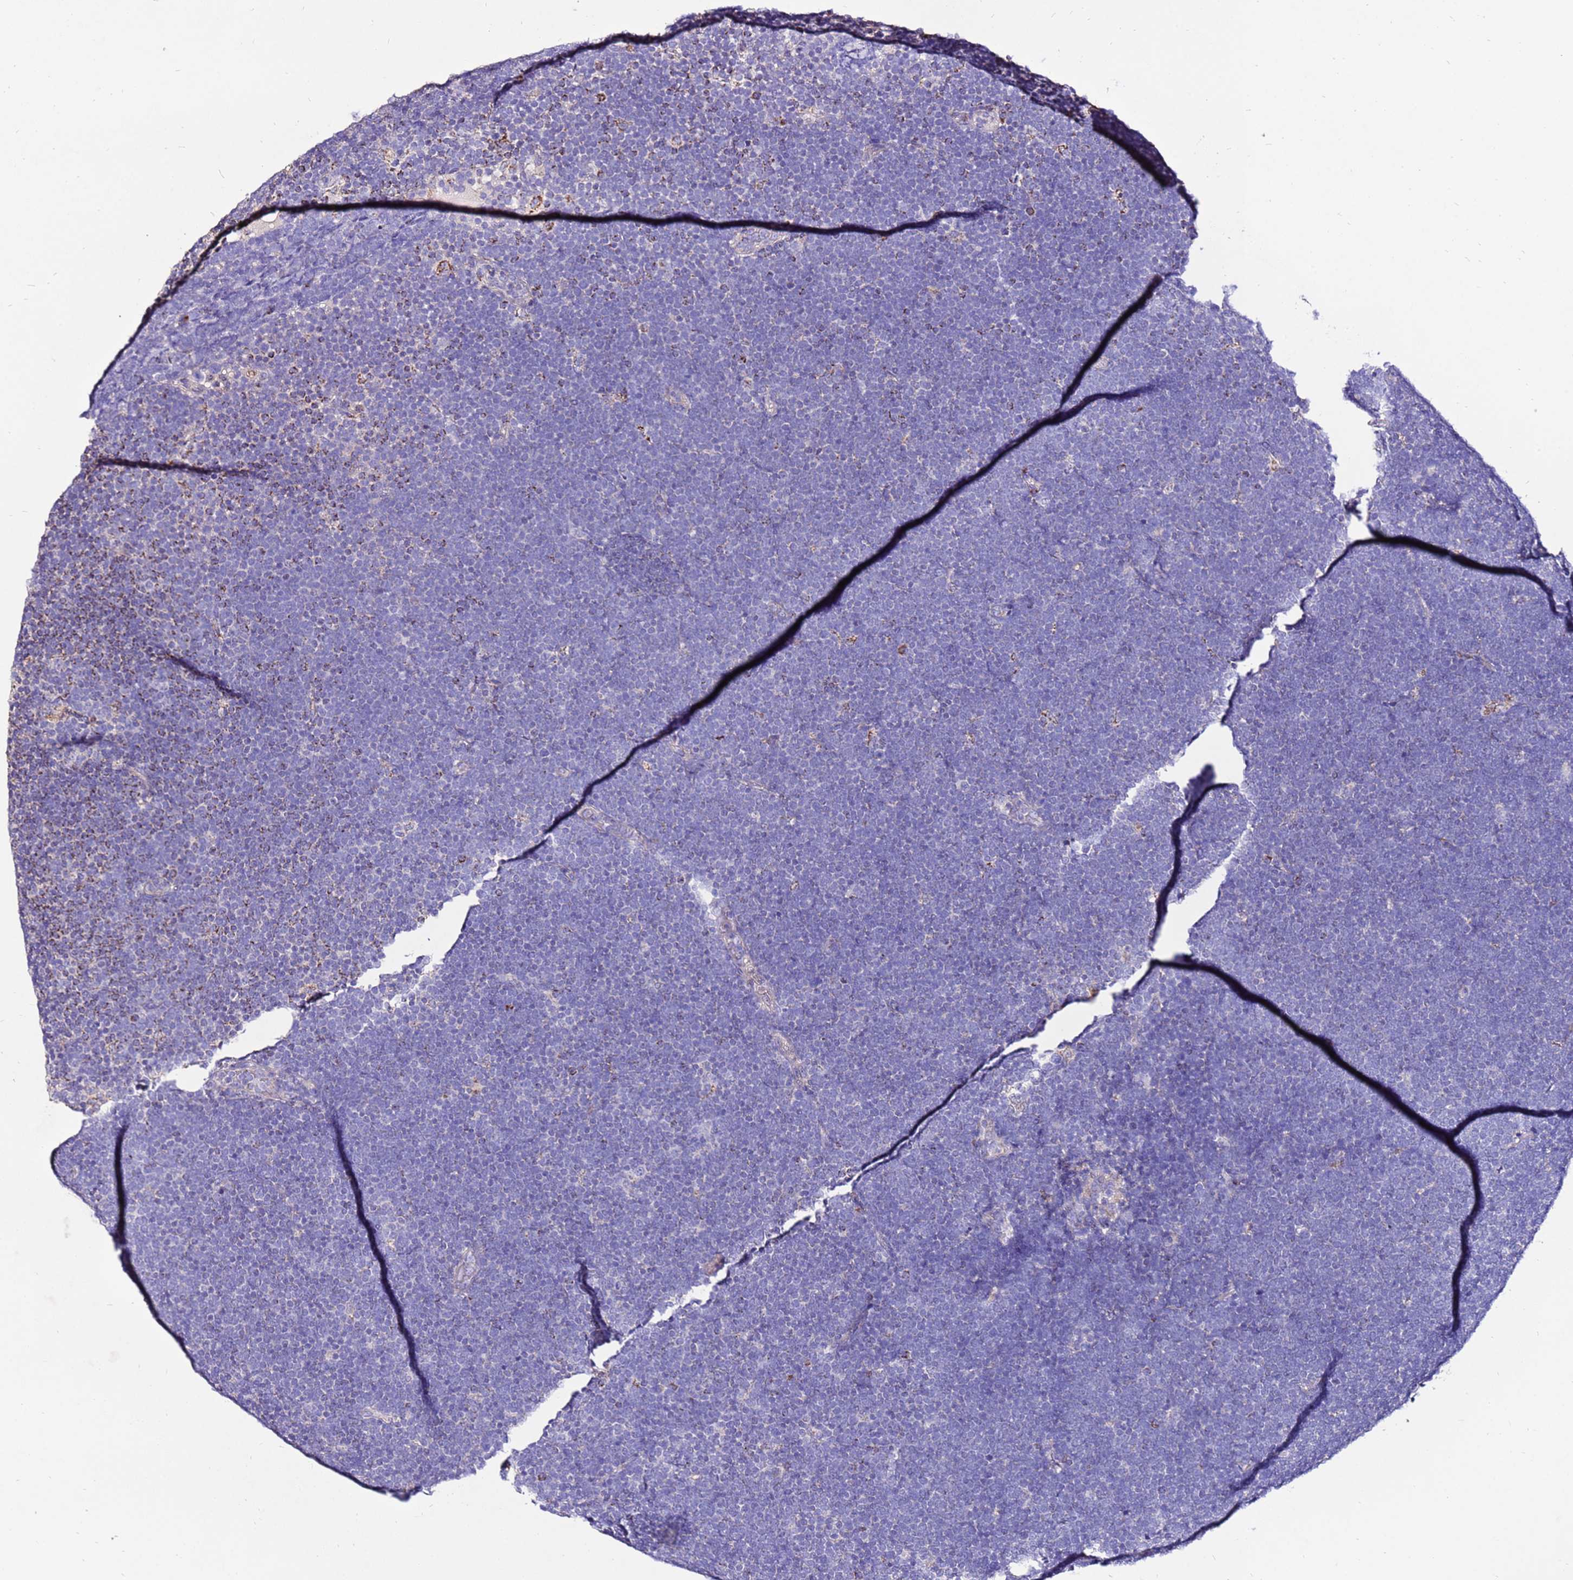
{"staining": {"intensity": "moderate", "quantity": "<25%", "location": "cytoplasmic/membranous"}, "tissue": "lymphoma", "cell_type": "Tumor cells", "image_type": "cancer", "snomed": [{"axis": "morphology", "description": "Malignant lymphoma, non-Hodgkin's type, High grade"}, {"axis": "topography", "description": "Lymph node"}], "caption": "Lymphoma was stained to show a protein in brown. There is low levels of moderate cytoplasmic/membranous positivity in approximately <25% of tumor cells.", "gene": "TMEM106C", "patient": {"sex": "male", "age": 13}}